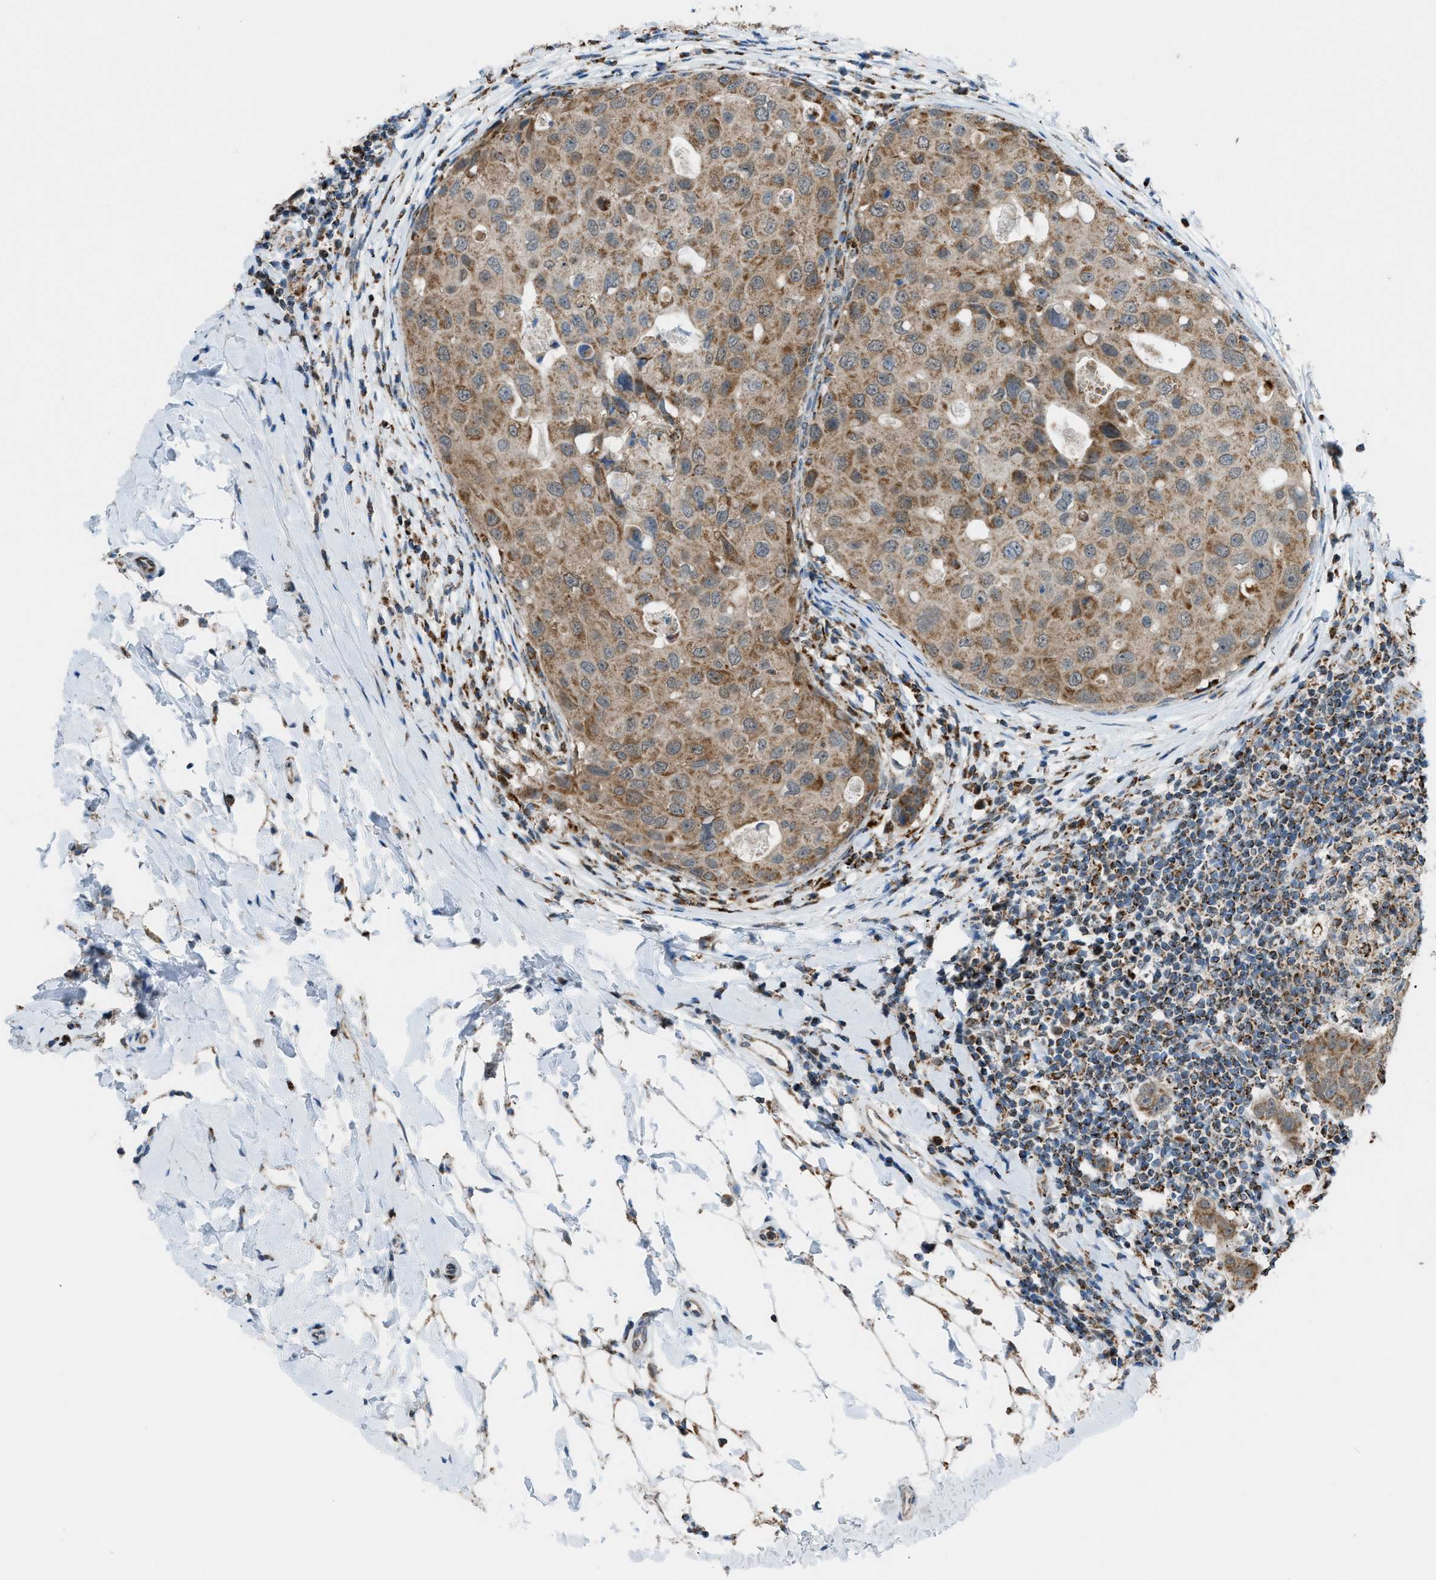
{"staining": {"intensity": "moderate", "quantity": ">75%", "location": "cytoplasmic/membranous"}, "tissue": "breast cancer", "cell_type": "Tumor cells", "image_type": "cancer", "snomed": [{"axis": "morphology", "description": "Duct carcinoma"}, {"axis": "topography", "description": "Breast"}], "caption": "High-magnification brightfield microscopy of breast cancer (infiltrating ductal carcinoma) stained with DAB (brown) and counterstained with hematoxylin (blue). tumor cells exhibit moderate cytoplasmic/membranous positivity is present in about>75% of cells.", "gene": "SRM", "patient": {"sex": "female", "age": 27}}